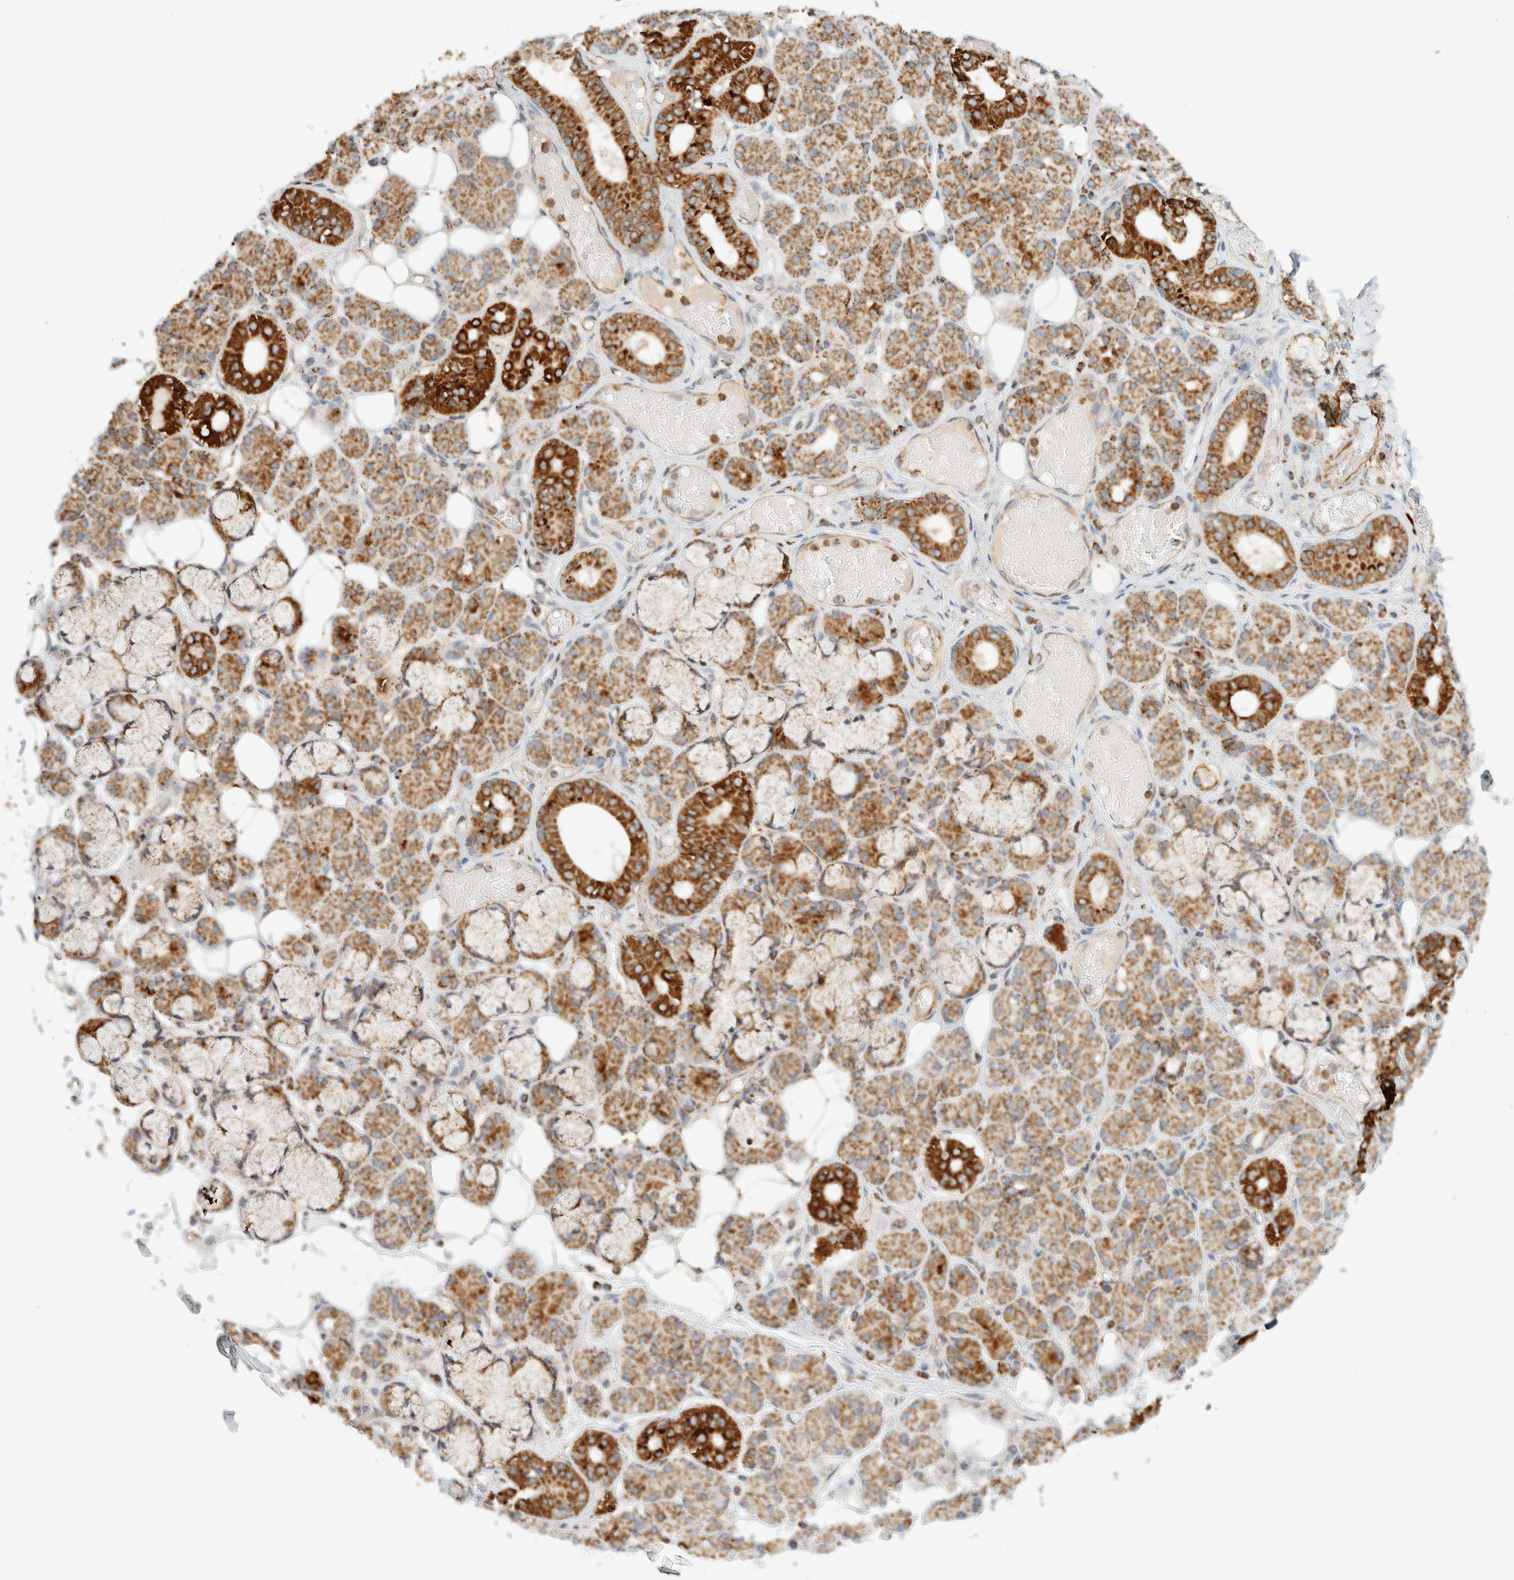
{"staining": {"intensity": "strong", "quantity": "25%-75%", "location": "cytoplasmic/membranous"}, "tissue": "salivary gland", "cell_type": "Glandular cells", "image_type": "normal", "snomed": [{"axis": "morphology", "description": "Normal tissue, NOS"}, {"axis": "topography", "description": "Salivary gland"}], "caption": "Immunohistochemistry photomicrograph of normal human salivary gland stained for a protein (brown), which demonstrates high levels of strong cytoplasmic/membranous positivity in approximately 25%-75% of glandular cells.", "gene": "KIFAP3", "patient": {"sex": "male", "age": 63}}